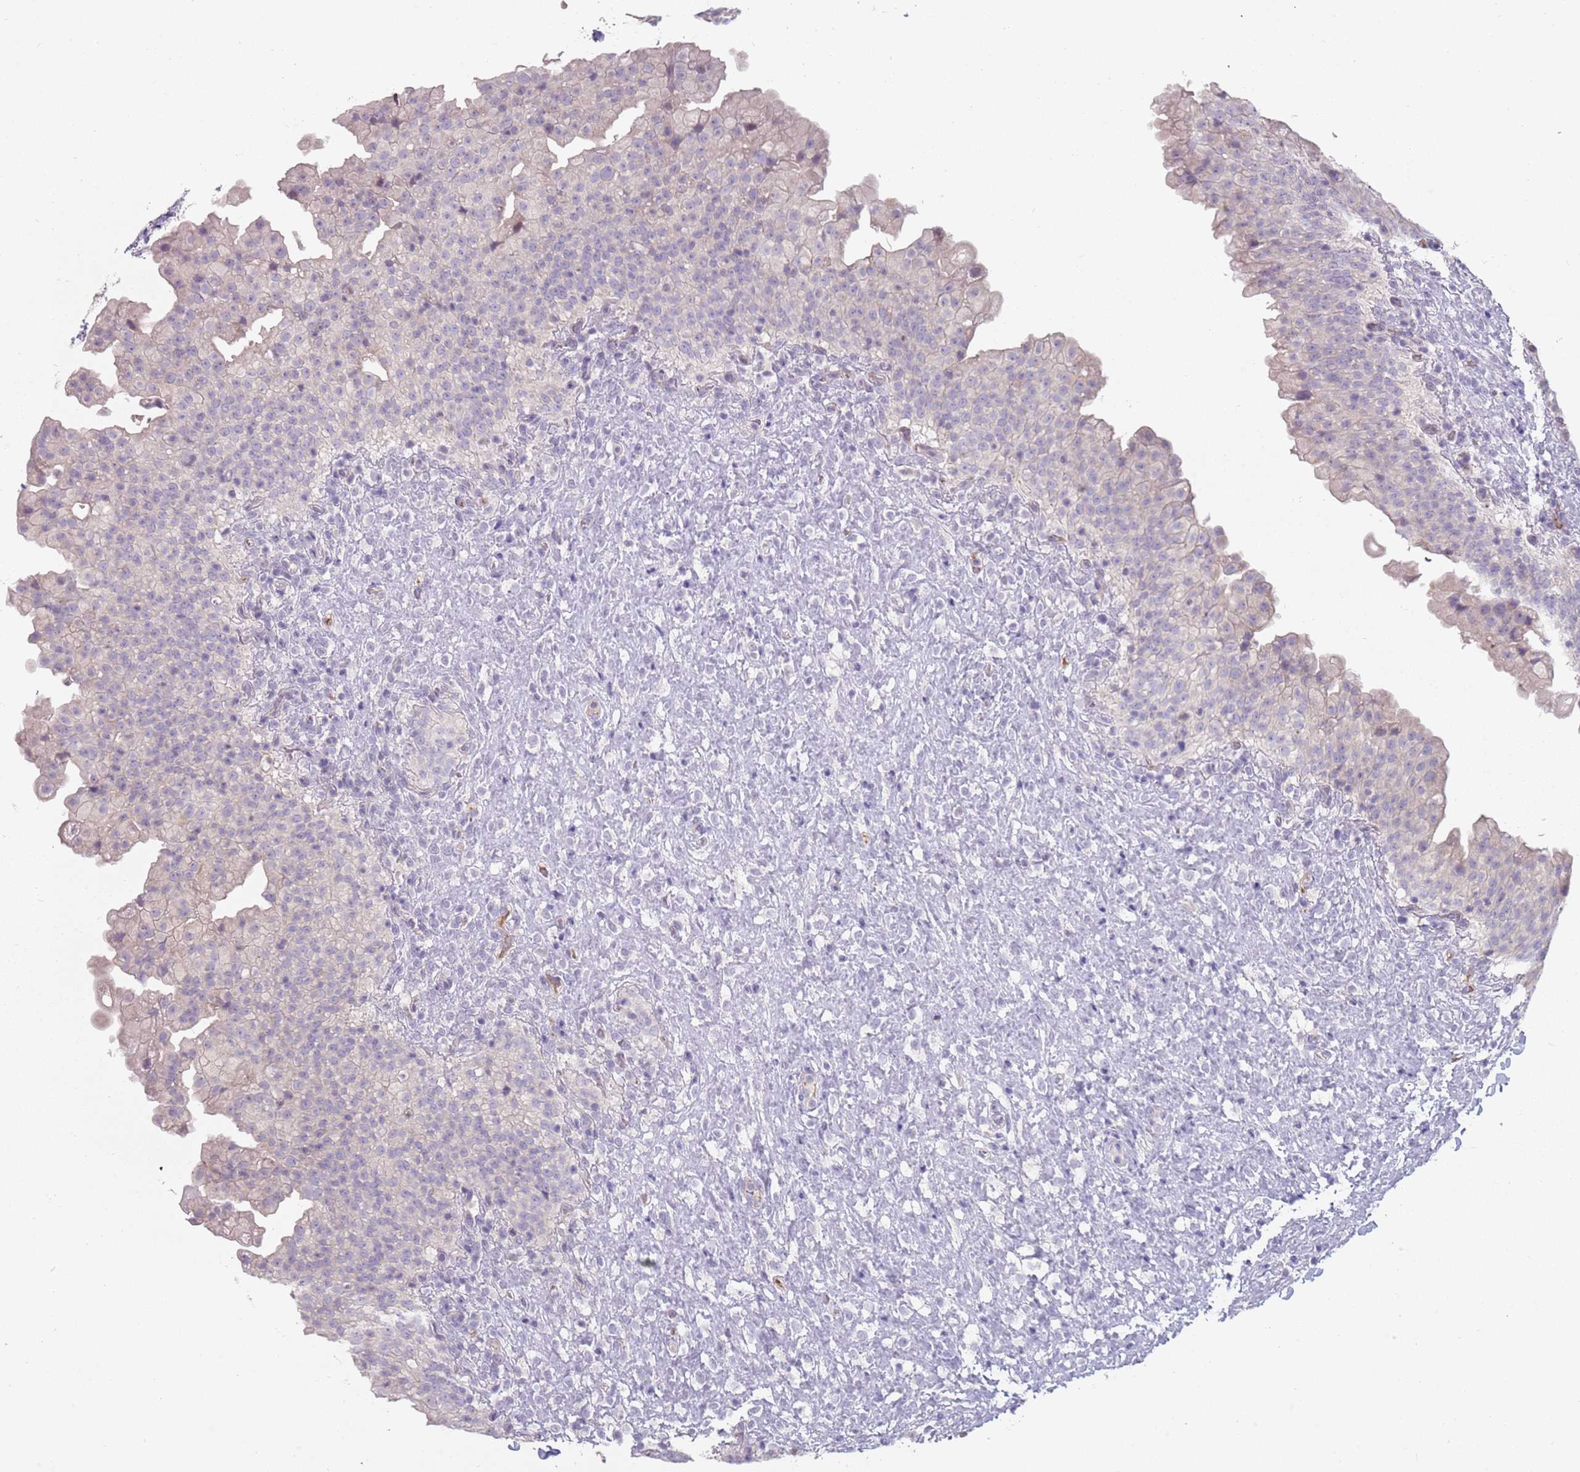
{"staining": {"intensity": "weak", "quantity": "<25%", "location": "cytoplasmic/membranous"}, "tissue": "urinary bladder", "cell_type": "Urothelial cells", "image_type": "normal", "snomed": [{"axis": "morphology", "description": "Normal tissue, NOS"}, {"axis": "topography", "description": "Urinary bladder"}], "caption": "Immunohistochemistry image of benign urinary bladder: urinary bladder stained with DAB (3,3'-diaminobenzidine) shows no significant protein staining in urothelial cells.", "gene": "DDX4", "patient": {"sex": "female", "age": 27}}